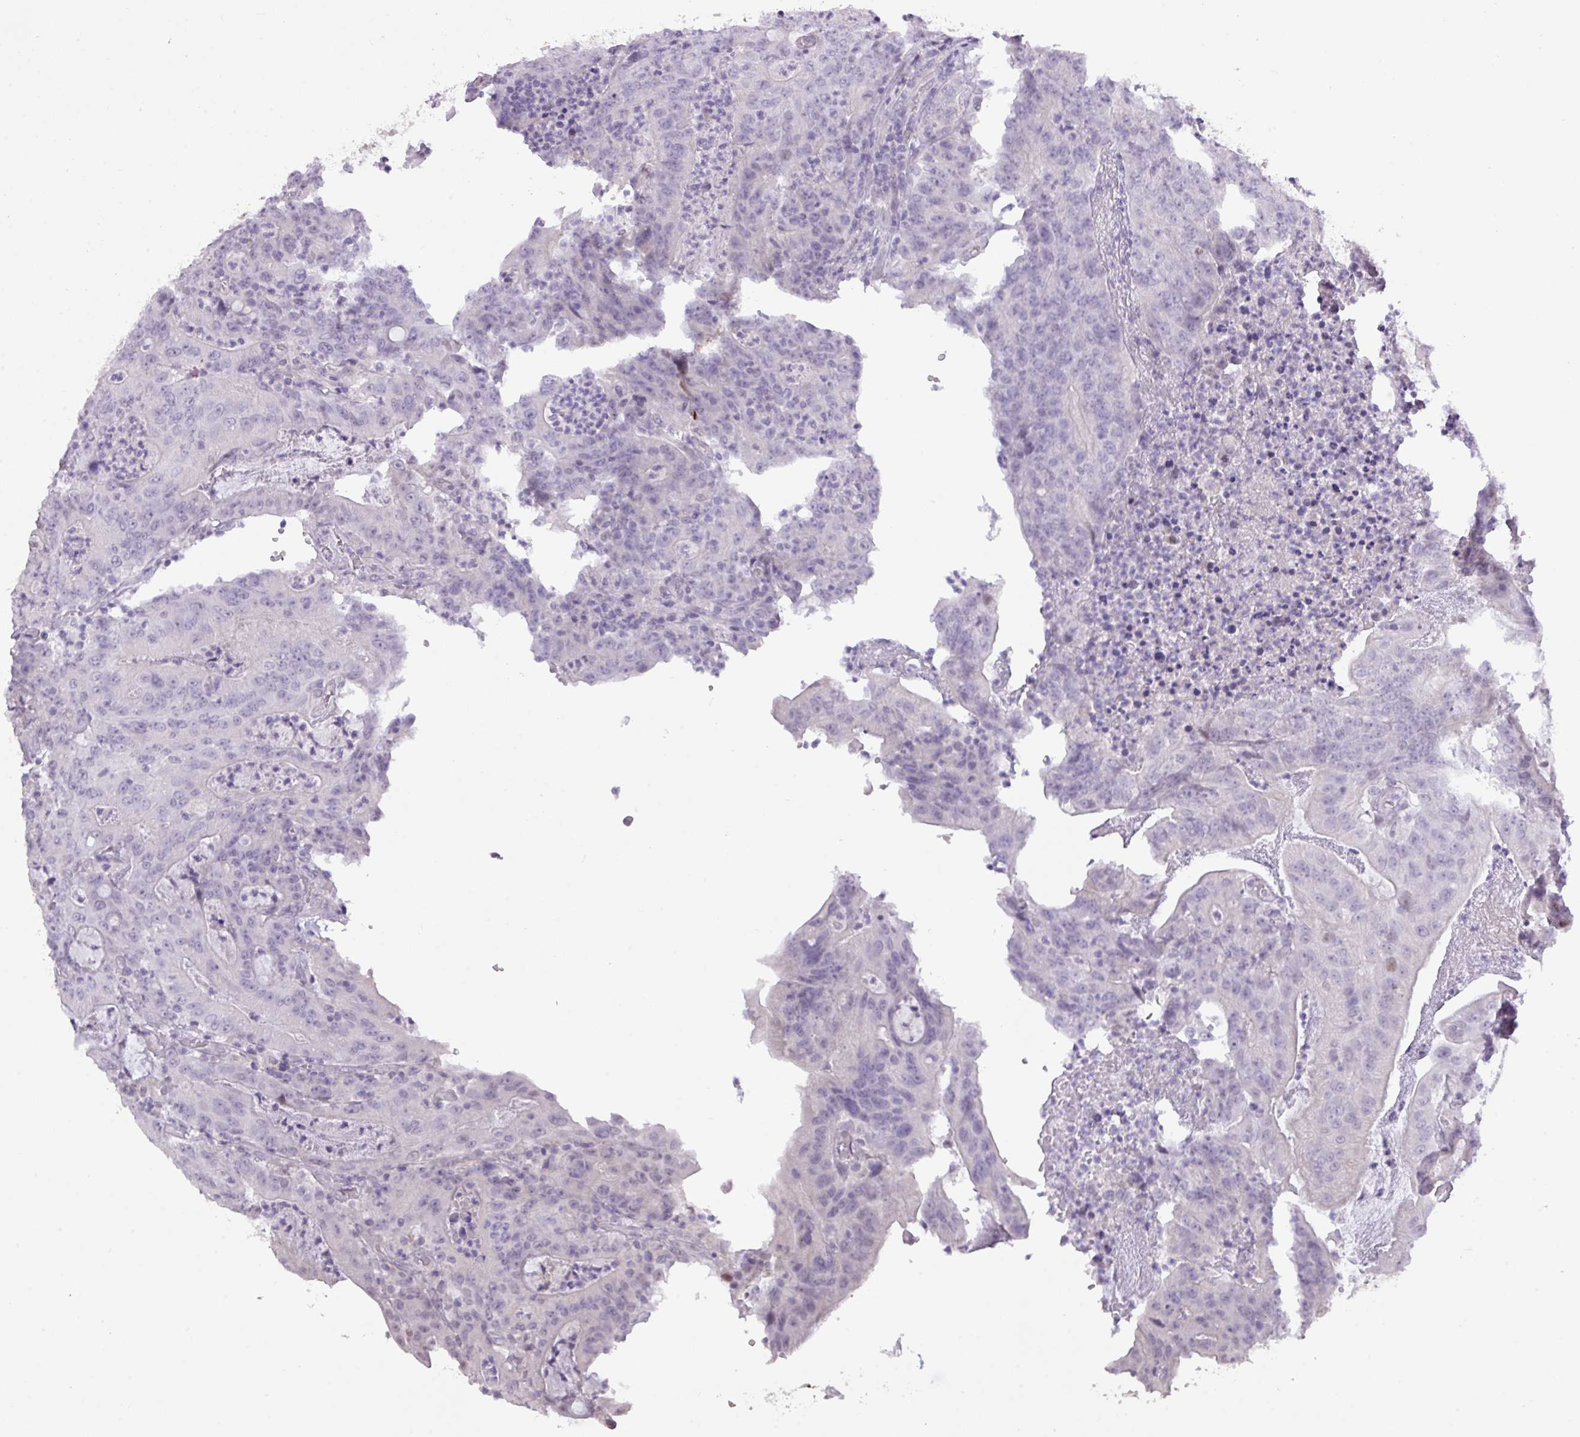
{"staining": {"intensity": "negative", "quantity": "none", "location": "none"}, "tissue": "colorectal cancer", "cell_type": "Tumor cells", "image_type": "cancer", "snomed": [{"axis": "morphology", "description": "Adenocarcinoma, NOS"}, {"axis": "topography", "description": "Colon"}], "caption": "High power microscopy micrograph of an immunohistochemistry (IHC) image of colorectal adenocarcinoma, revealing no significant staining in tumor cells.", "gene": "ANKRD13B", "patient": {"sex": "male", "age": 83}}